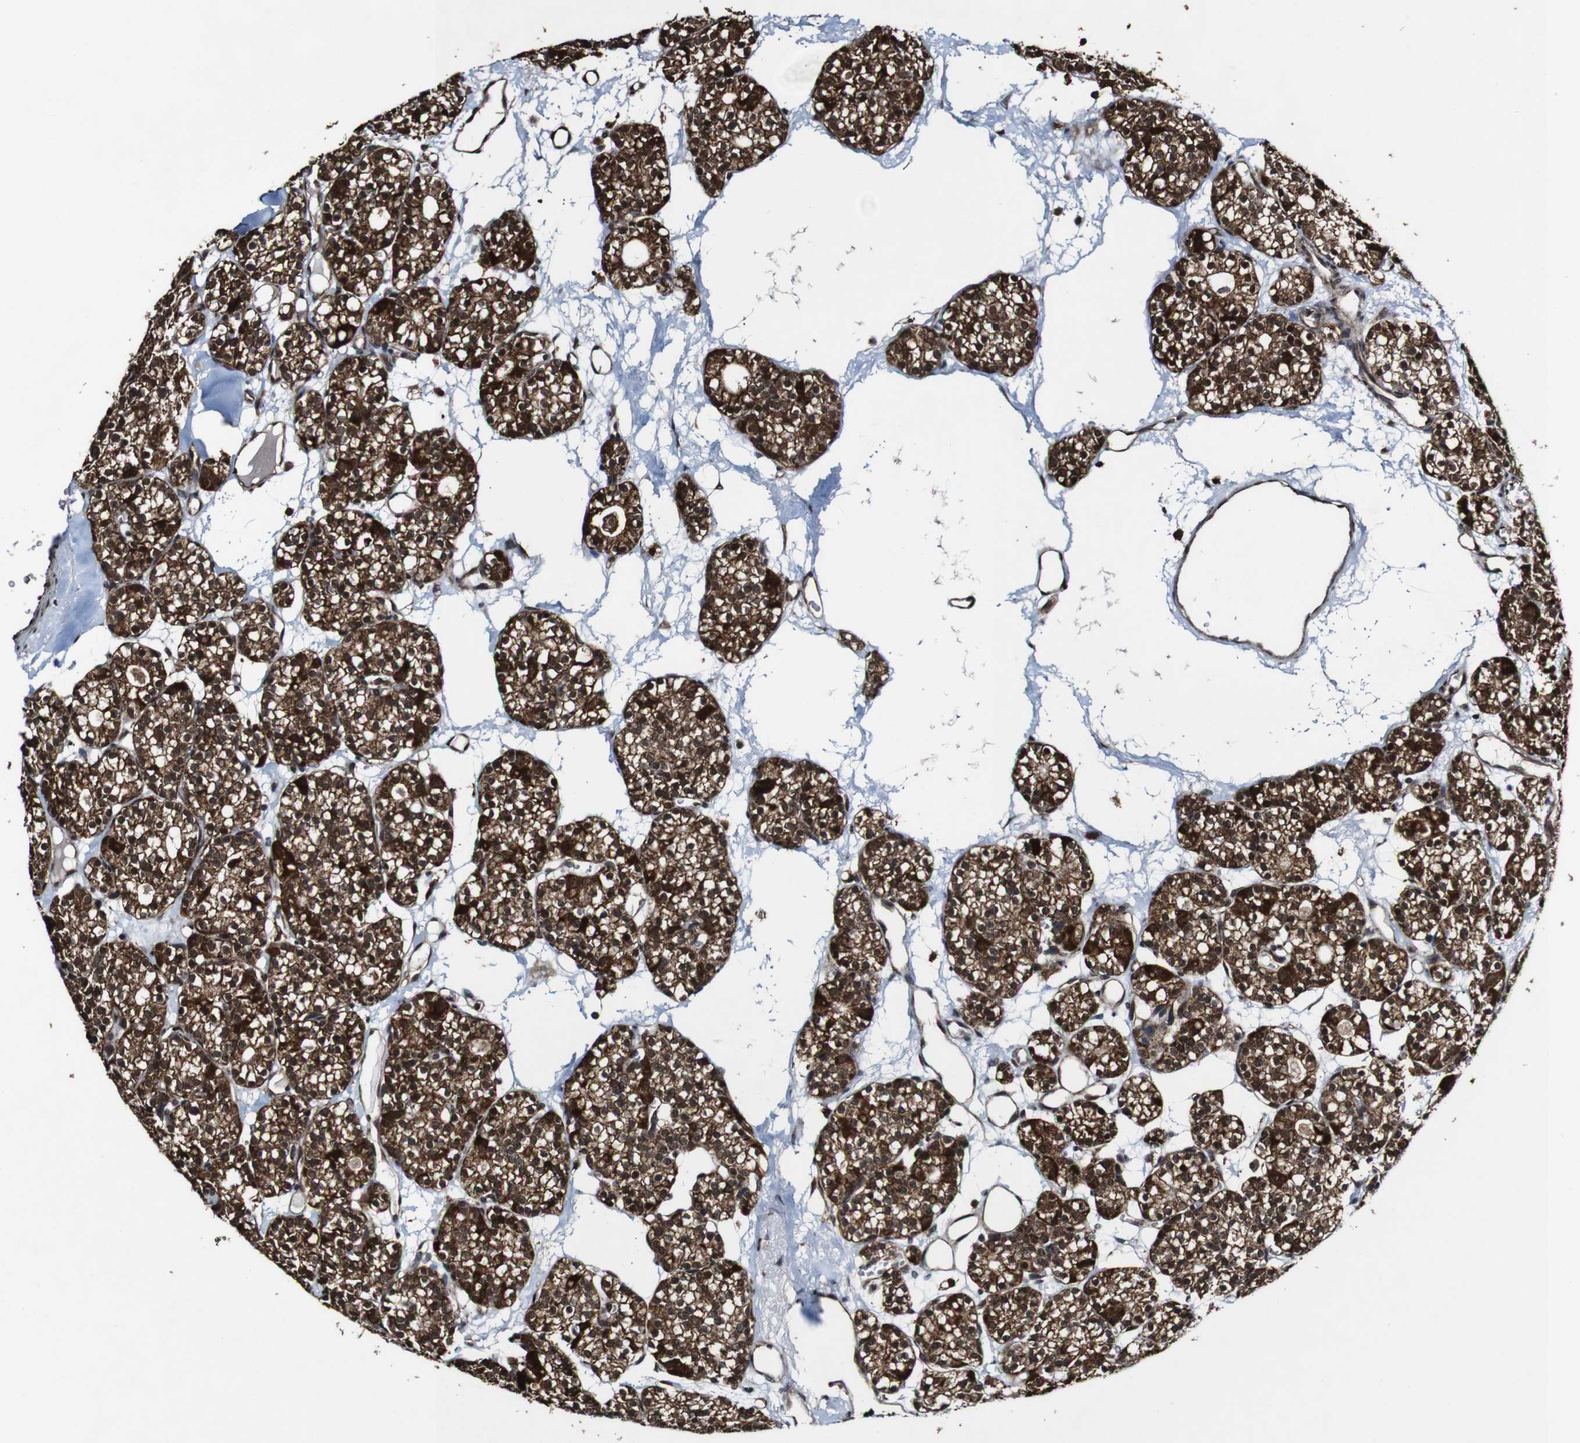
{"staining": {"intensity": "strong", "quantity": ">75%", "location": "cytoplasmic/membranous"}, "tissue": "parathyroid gland", "cell_type": "Glandular cells", "image_type": "normal", "snomed": [{"axis": "morphology", "description": "Normal tissue, NOS"}, {"axis": "topography", "description": "Parathyroid gland"}], "caption": "This is an image of immunohistochemistry staining of normal parathyroid gland, which shows strong staining in the cytoplasmic/membranous of glandular cells.", "gene": "BTN3A3", "patient": {"sex": "female", "age": 64}}